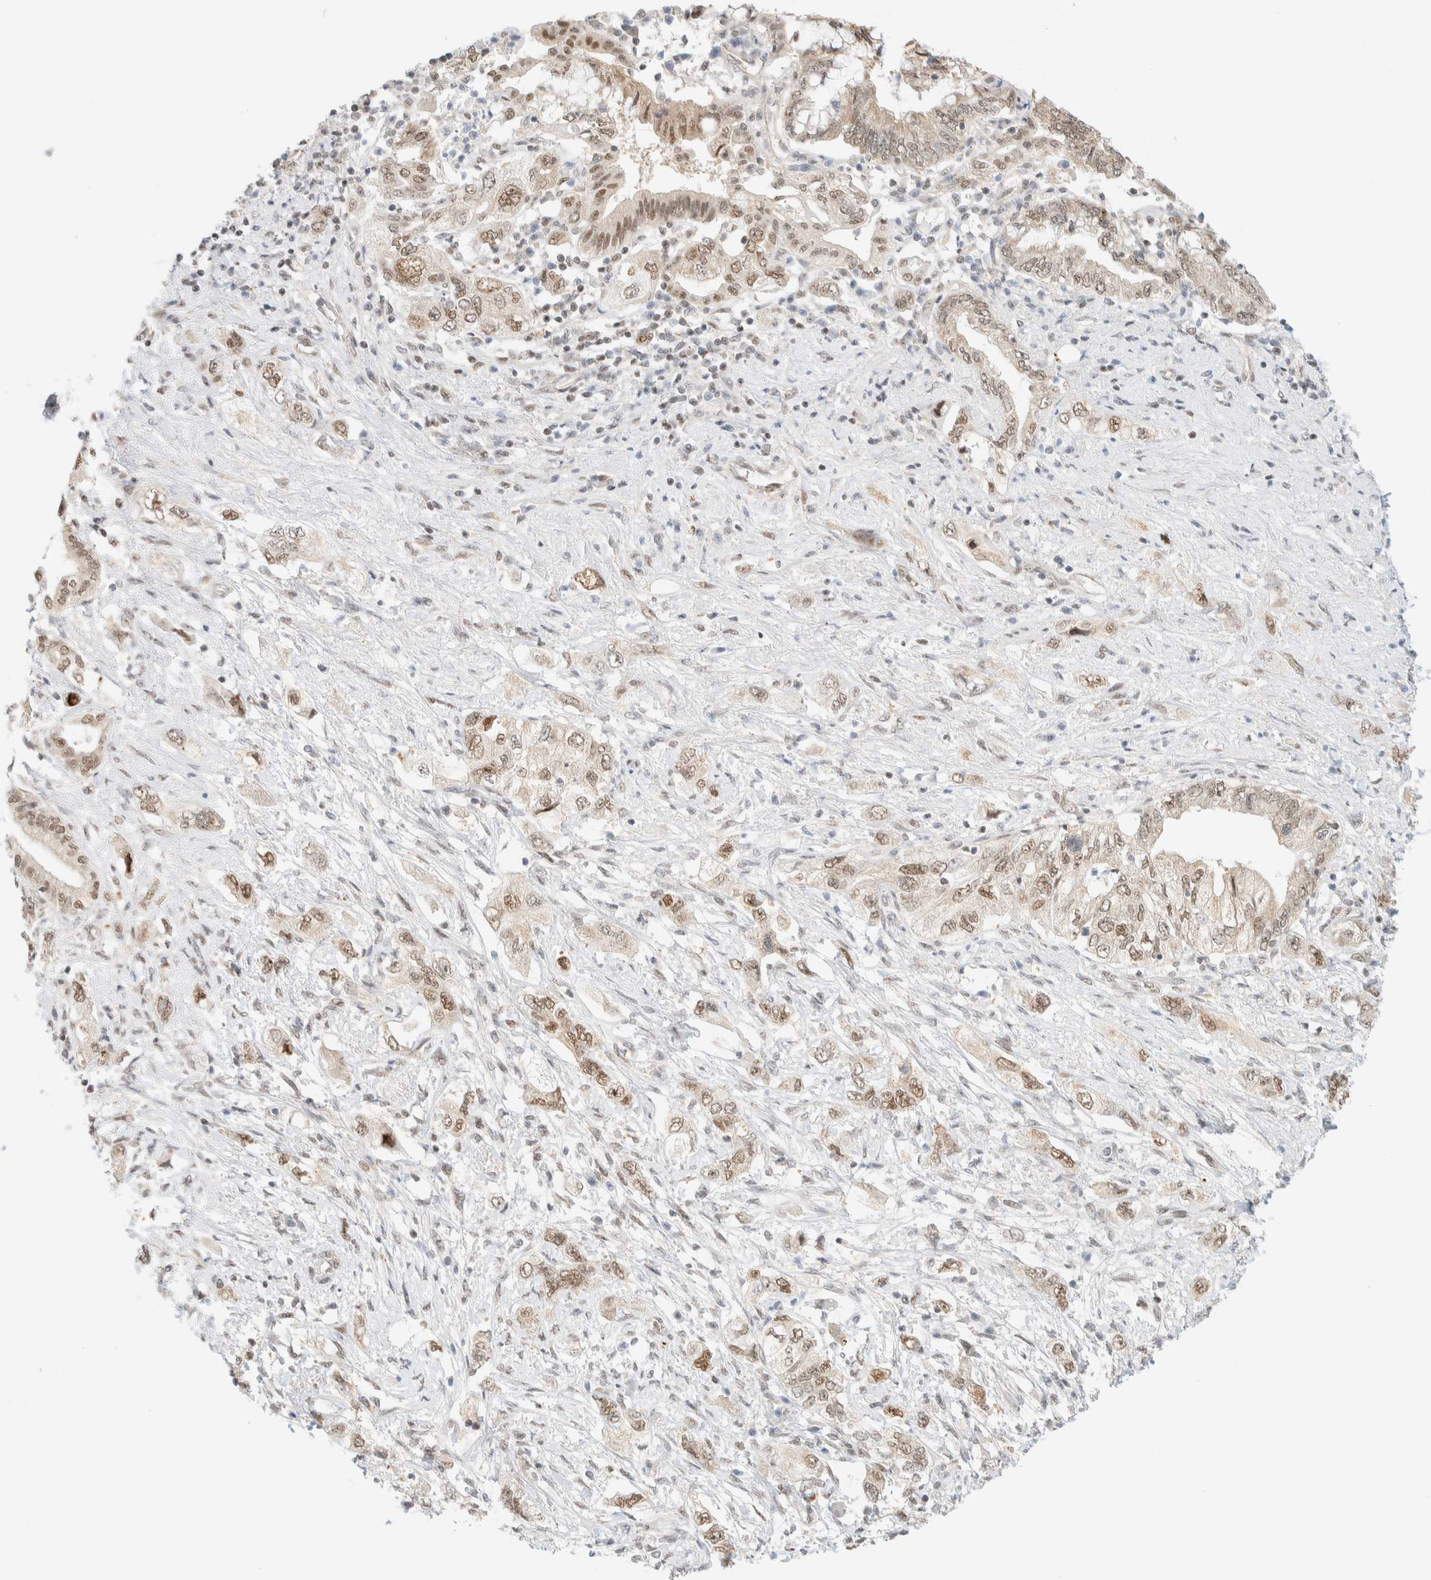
{"staining": {"intensity": "weak", "quantity": ">75%", "location": "nuclear"}, "tissue": "pancreatic cancer", "cell_type": "Tumor cells", "image_type": "cancer", "snomed": [{"axis": "morphology", "description": "Adenocarcinoma, NOS"}, {"axis": "topography", "description": "Pancreas"}], "caption": "Protein staining shows weak nuclear expression in approximately >75% of tumor cells in pancreatic cancer (adenocarcinoma).", "gene": "PYGO2", "patient": {"sex": "female", "age": 73}}